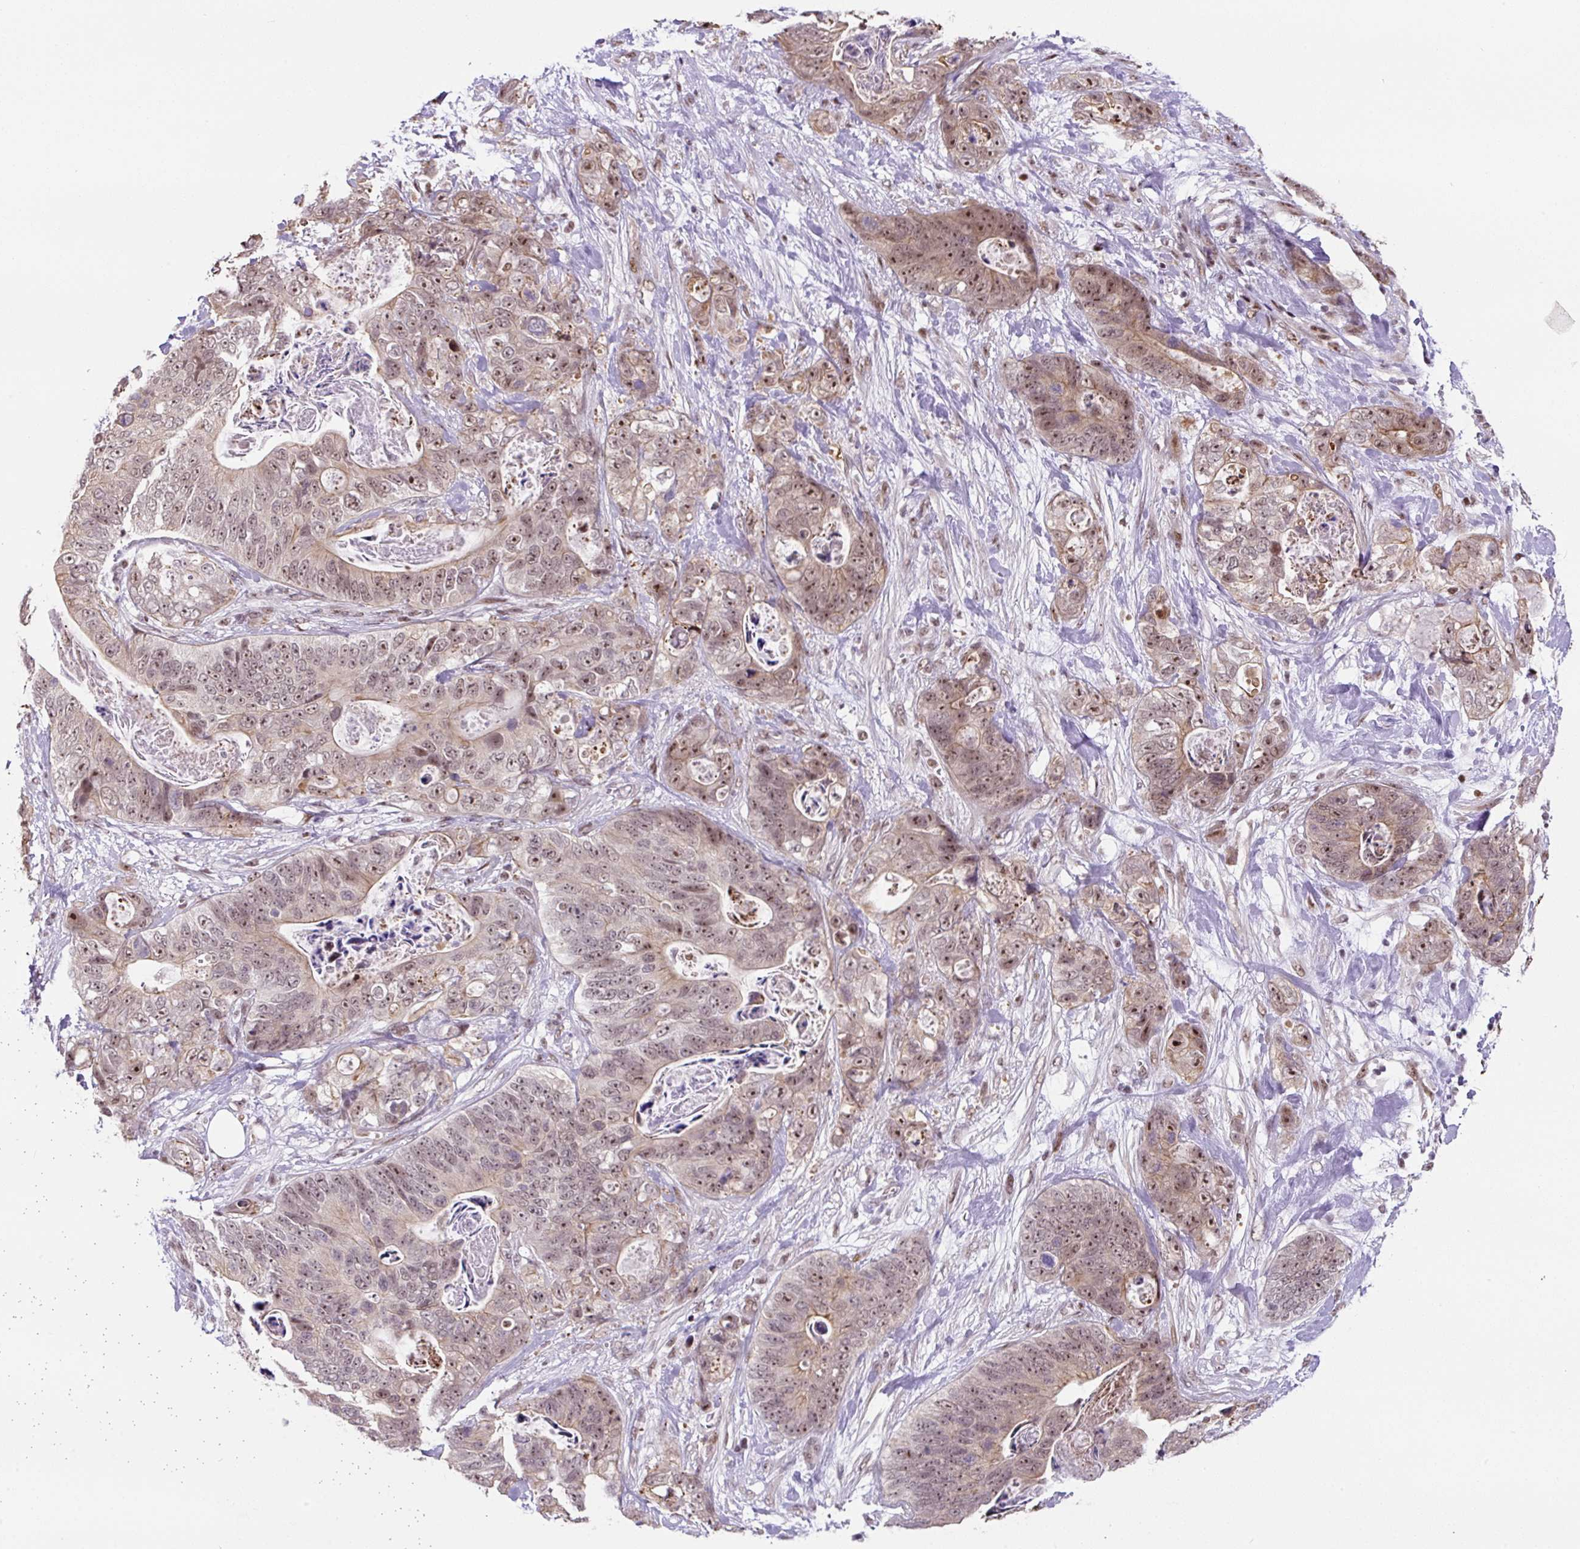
{"staining": {"intensity": "moderate", "quantity": "25%-75%", "location": "nuclear"}, "tissue": "stomach cancer", "cell_type": "Tumor cells", "image_type": "cancer", "snomed": [{"axis": "morphology", "description": "Normal tissue, NOS"}, {"axis": "morphology", "description": "Adenocarcinoma, NOS"}, {"axis": "topography", "description": "Stomach"}], "caption": "Tumor cells display medium levels of moderate nuclear positivity in approximately 25%-75% of cells in human stomach adenocarcinoma.", "gene": "TAF1A", "patient": {"sex": "female", "age": 89}}